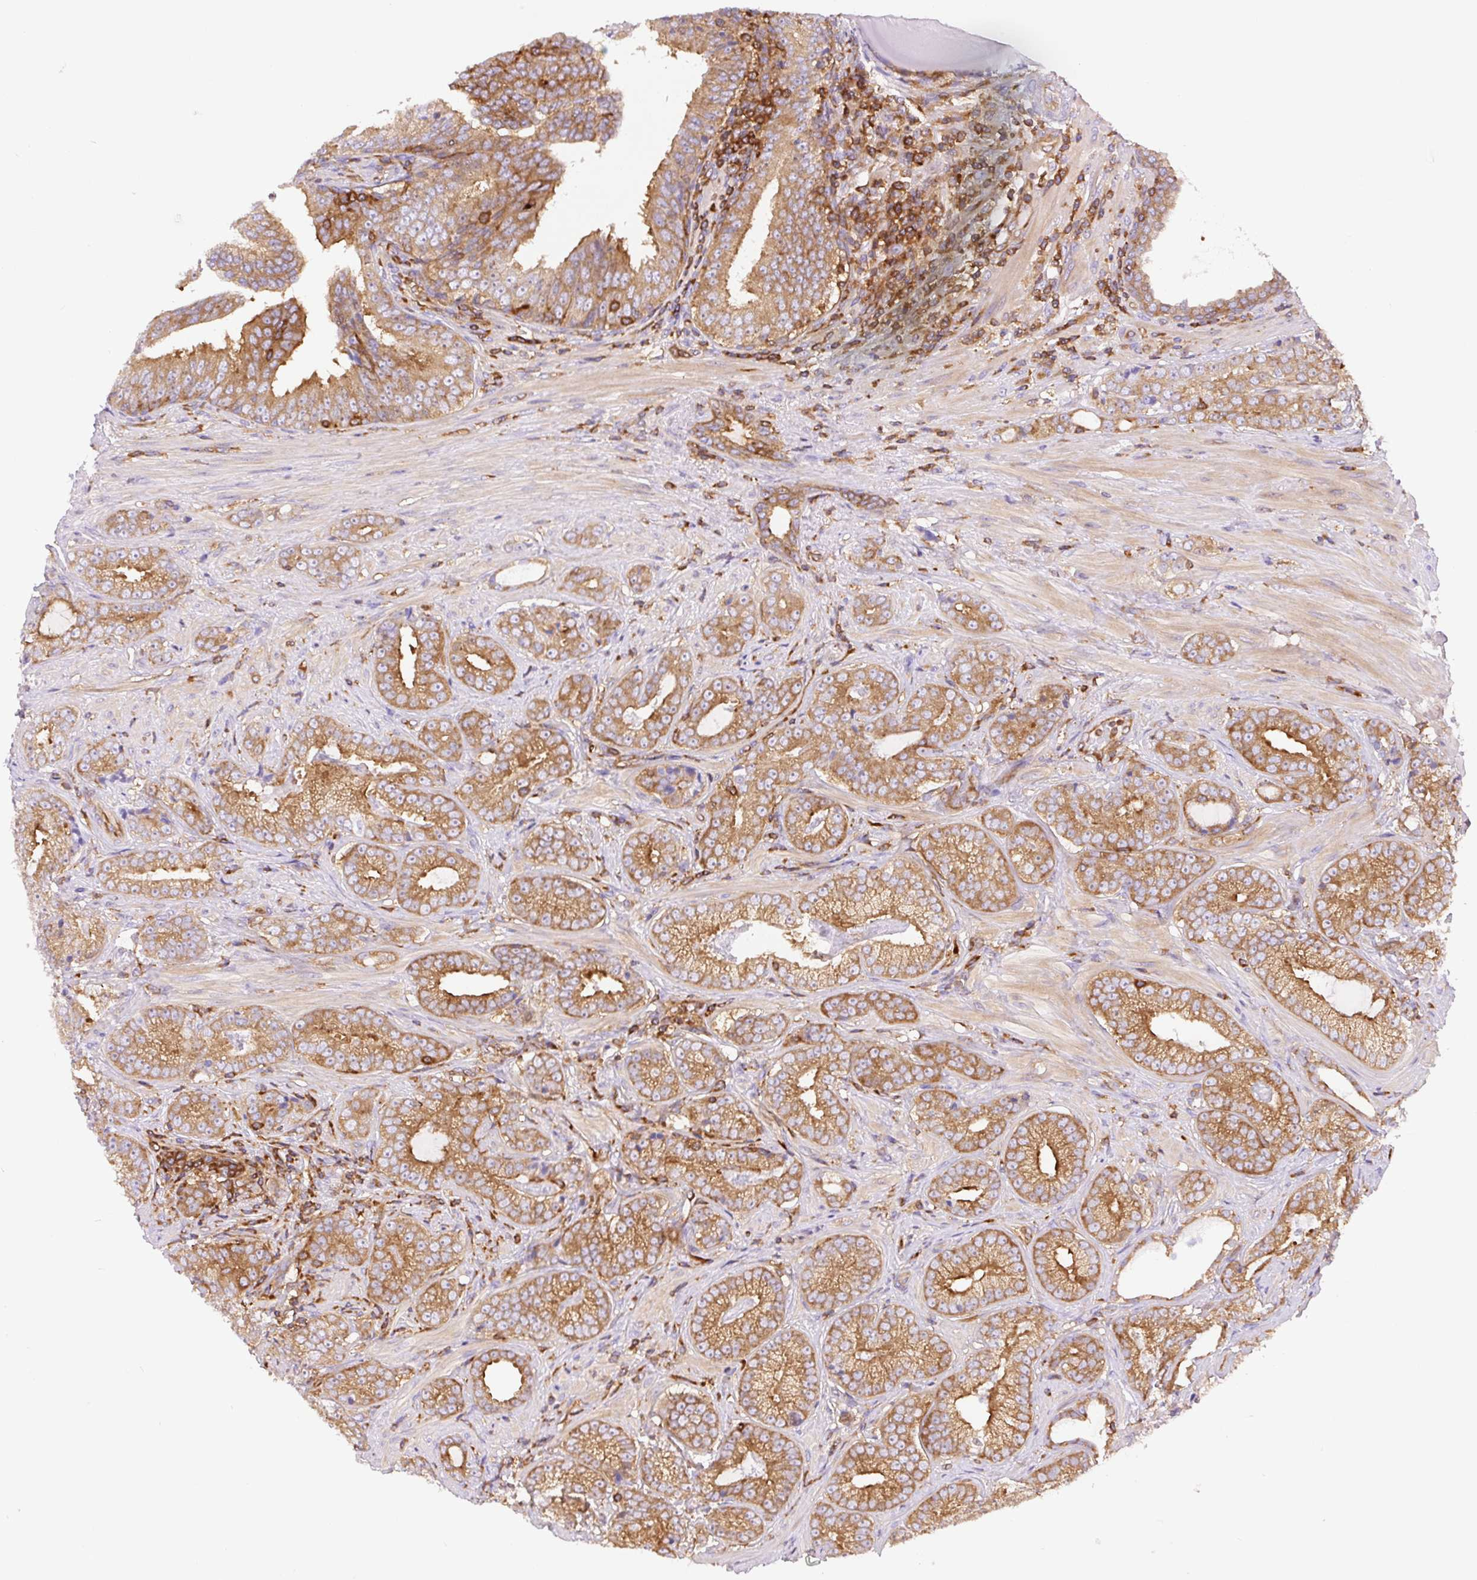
{"staining": {"intensity": "strong", "quantity": ">75%", "location": "cytoplasmic/membranous"}, "tissue": "prostate cancer", "cell_type": "Tumor cells", "image_type": "cancer", "snomed": [{"axis": "morphology", "description": "Adenocarcinoma, Low grade"}, {"axis": "topography", "description": "Prostate"}], "caption": "Protein staining by IHC exhibits strong cytoplasmic/membranous expression in approximately >75% of tumor cells in low-grade adenocarcinoma (prostate).", "gene": "DNM2", "patient": {"sex": "male", "age": 61}}